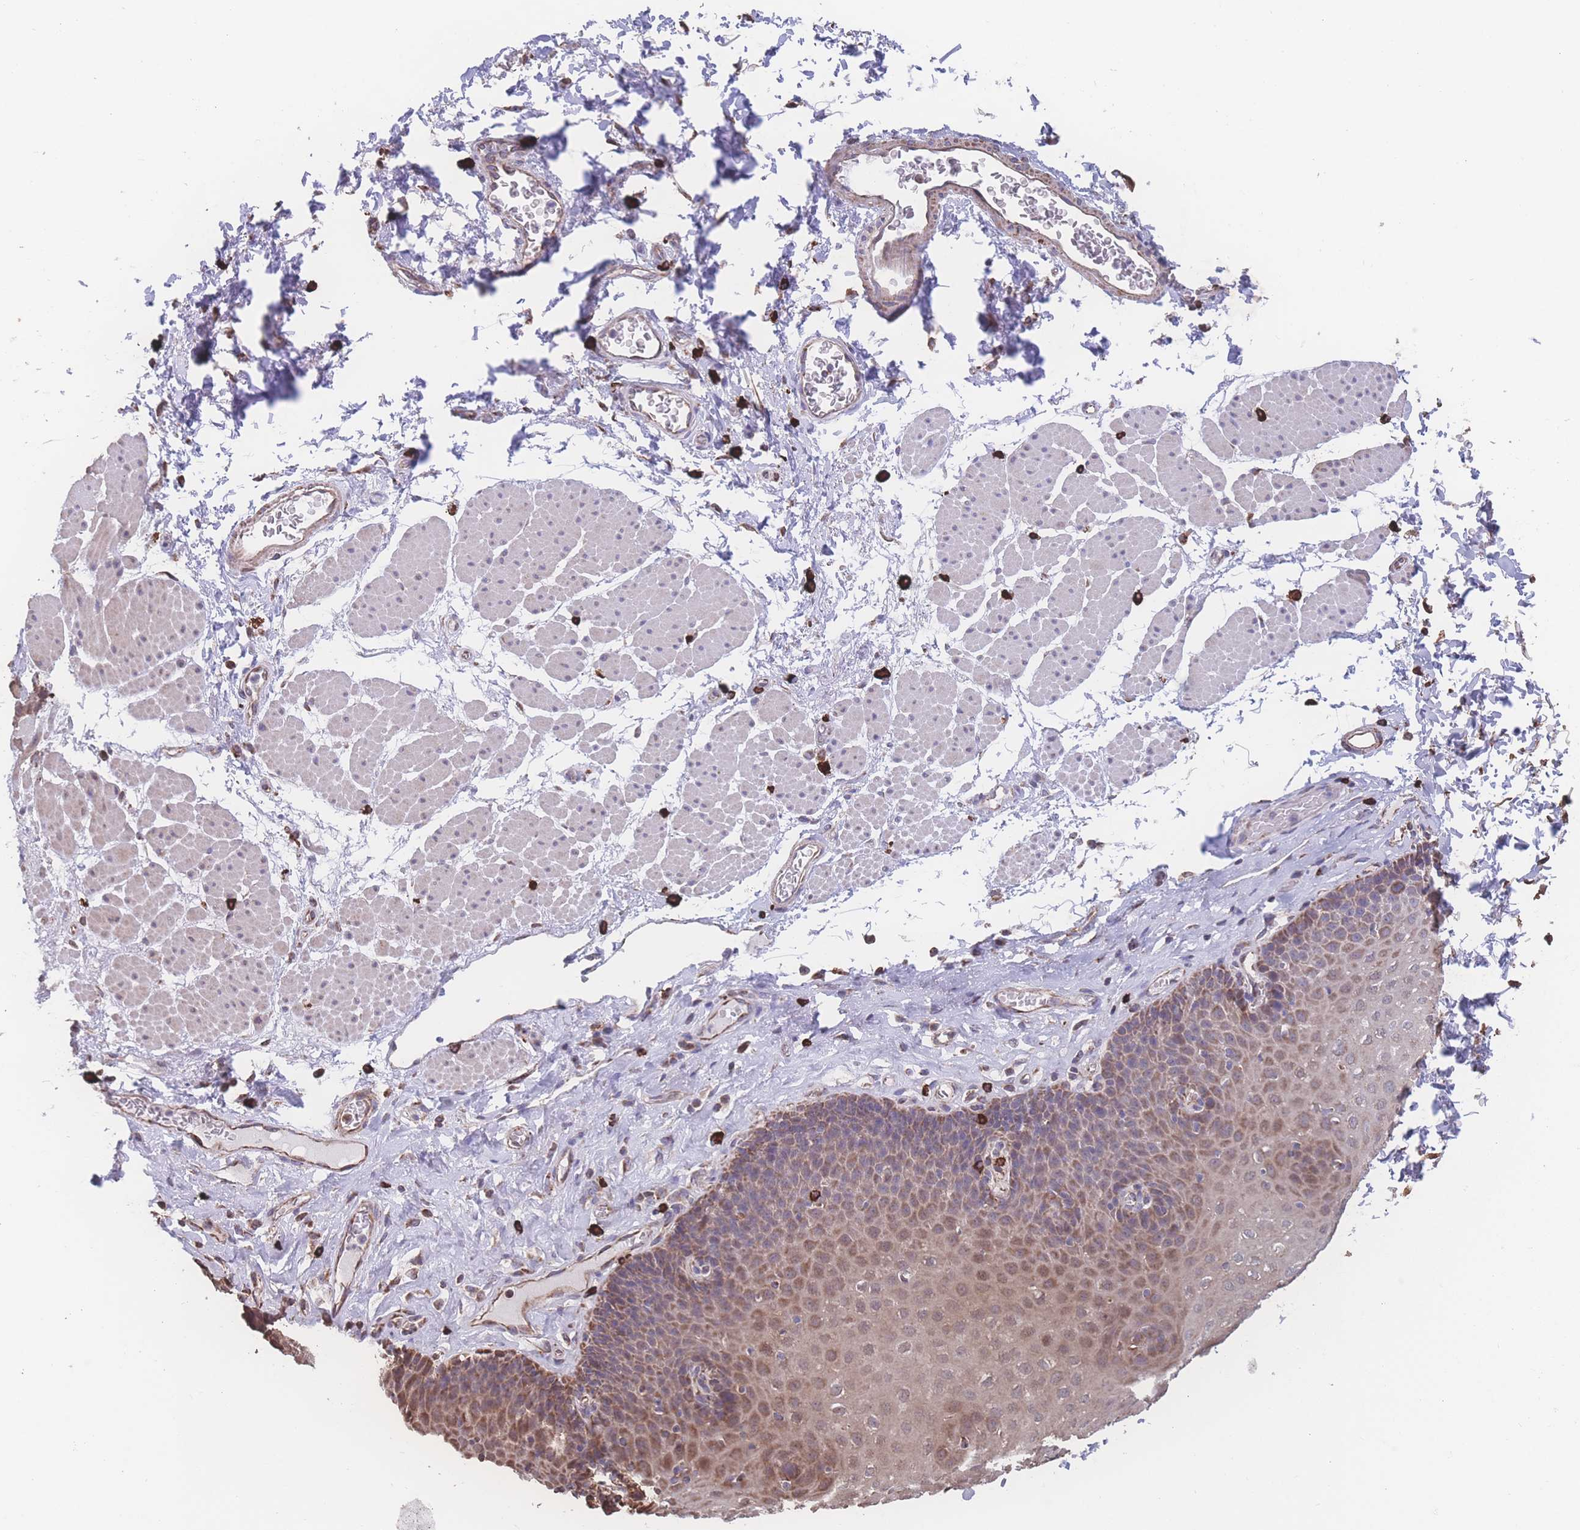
{"staining": {"intensity": "moderate", "quantity": "25%-75%", "location": "cytoplasmic/membranous"}, "tissue": "esophagus", "cell_type": "Squamous epithelial cells", "image_type": "normal", "snomed": [{"axis": "morphology", "description": "Normal tissue, NOS"}, {"axis": "topography", "description": "Esophagus"}], "caption": "Protein staining of unremarkable esophagus exhibits moderate cytoplasmic/membranous positivity in approximately 25%-75% of squamous epithelial cells. The staining is performed using DAB brown chromogen to label protein expression. The nuclei are counter-stained blue using hematoxylin.", "gene": "SGSM3", "patient": {"sex": "female", "age": 66}}